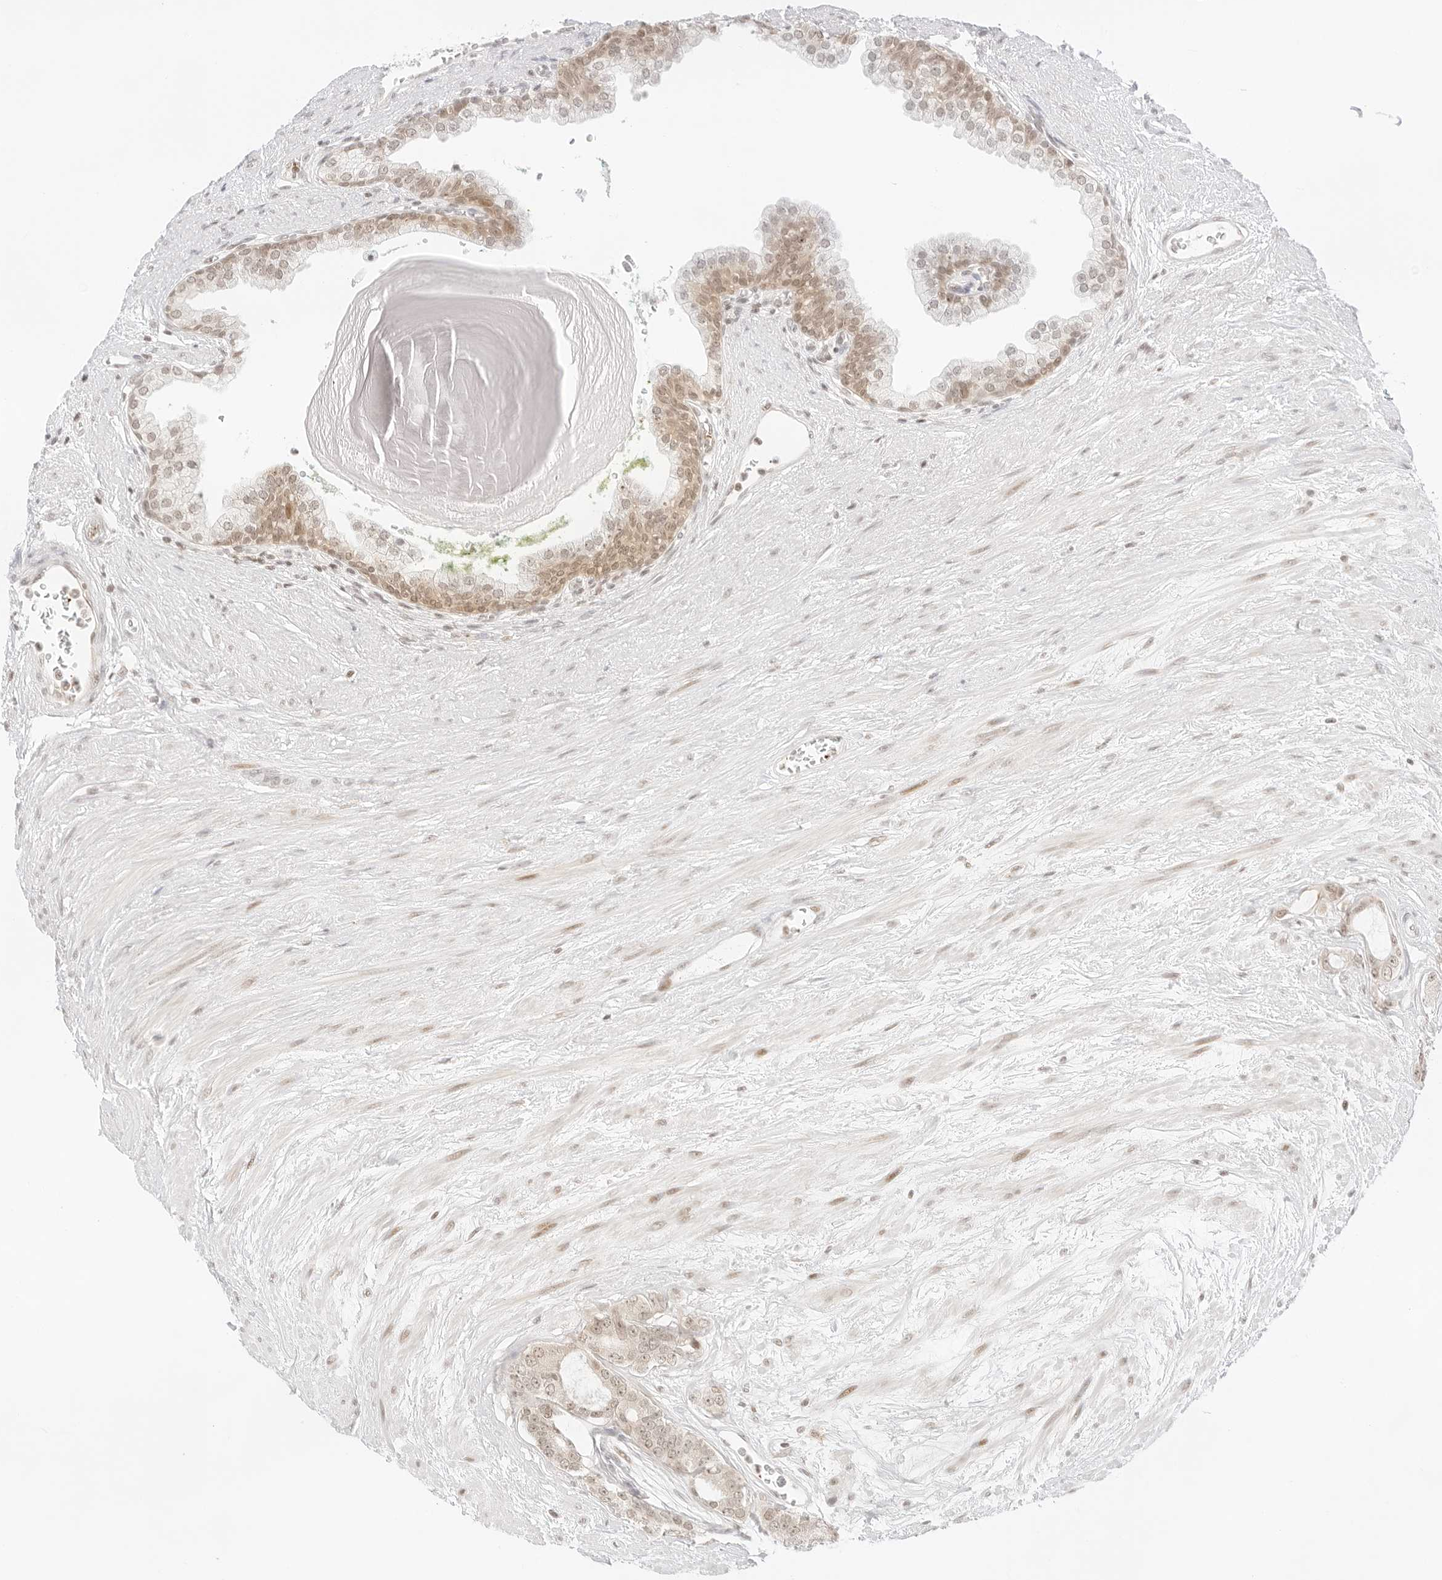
{"staining": {"intensity": "weak", "quantity": "<25%", "location": "nuclear"}, "tissue": "prostate cancer", "cell_type": "Tumor cells", "image_type": "cancer", "snomed": [{"axis": "morphology", "description": "Adenocarcinoma, Low grade"}, {"axis": "topography", "description": "Prostate"}], "caption": "Low-grade adenocarcinoma (prostate) stained for a protein using immunohistochemistry (IHC) demonstrates no expression tumor cells.", "gene": "GNAS", "patient": {"sex": "male", "age": 60}}